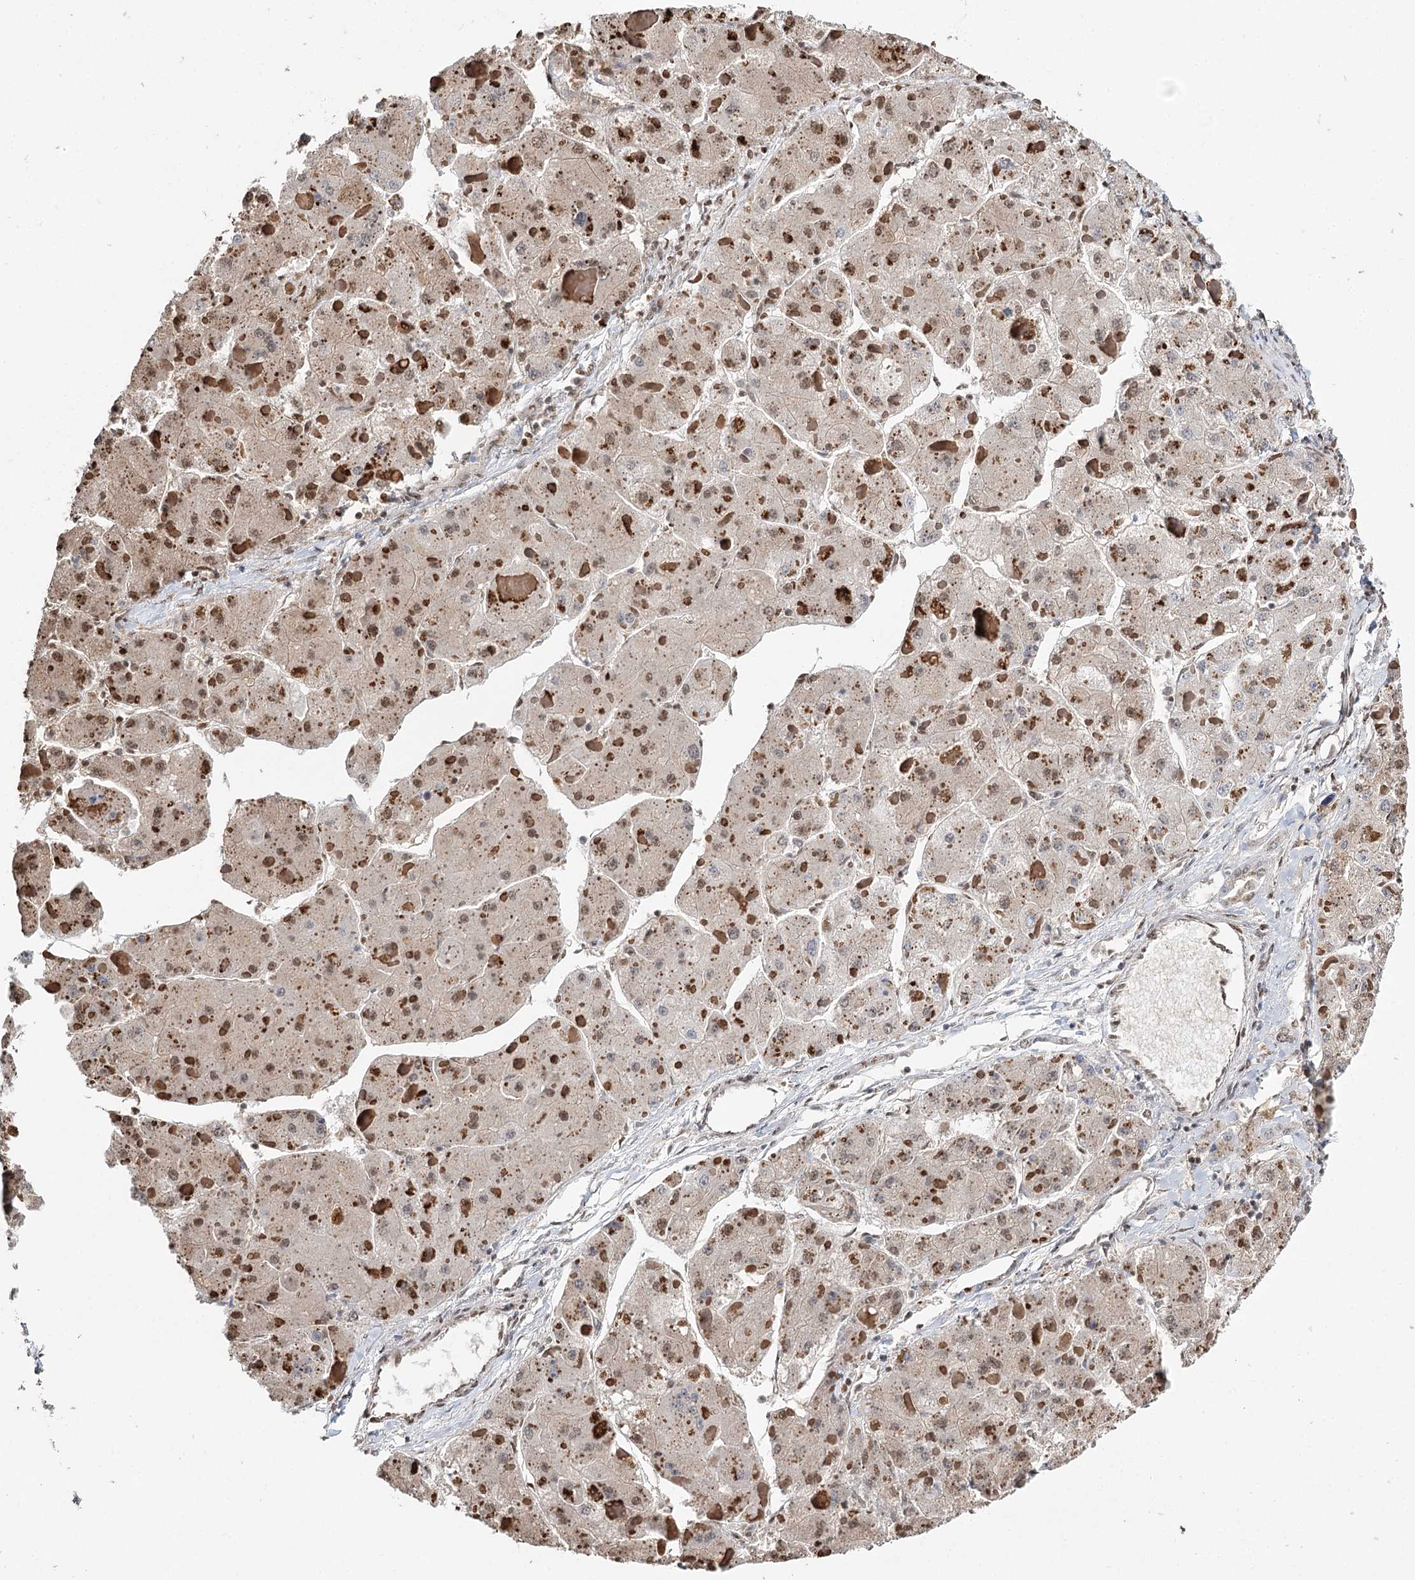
{"staining": {"intensity": "moderate", "quantity": "25%-75%", "location": "nuclear"}, "tissue": "liver cancer", "cell_type": "Tumor cells", "image_type": "cancer", "snomed": [{"axis": "morphology", "description": "Carcinoma, Hepatocellular, NOS"}, {"axis": "topography", "description": "Liver"}], "caption": "This is a micrograph of immunohistochemistry (IHC) staining of liver hepatocellular carcinoma, which shows moderate staining in the nuclear of tumor cells.", "gene": "RPS27A", "patient": {"sex": "female", "age": 73}}